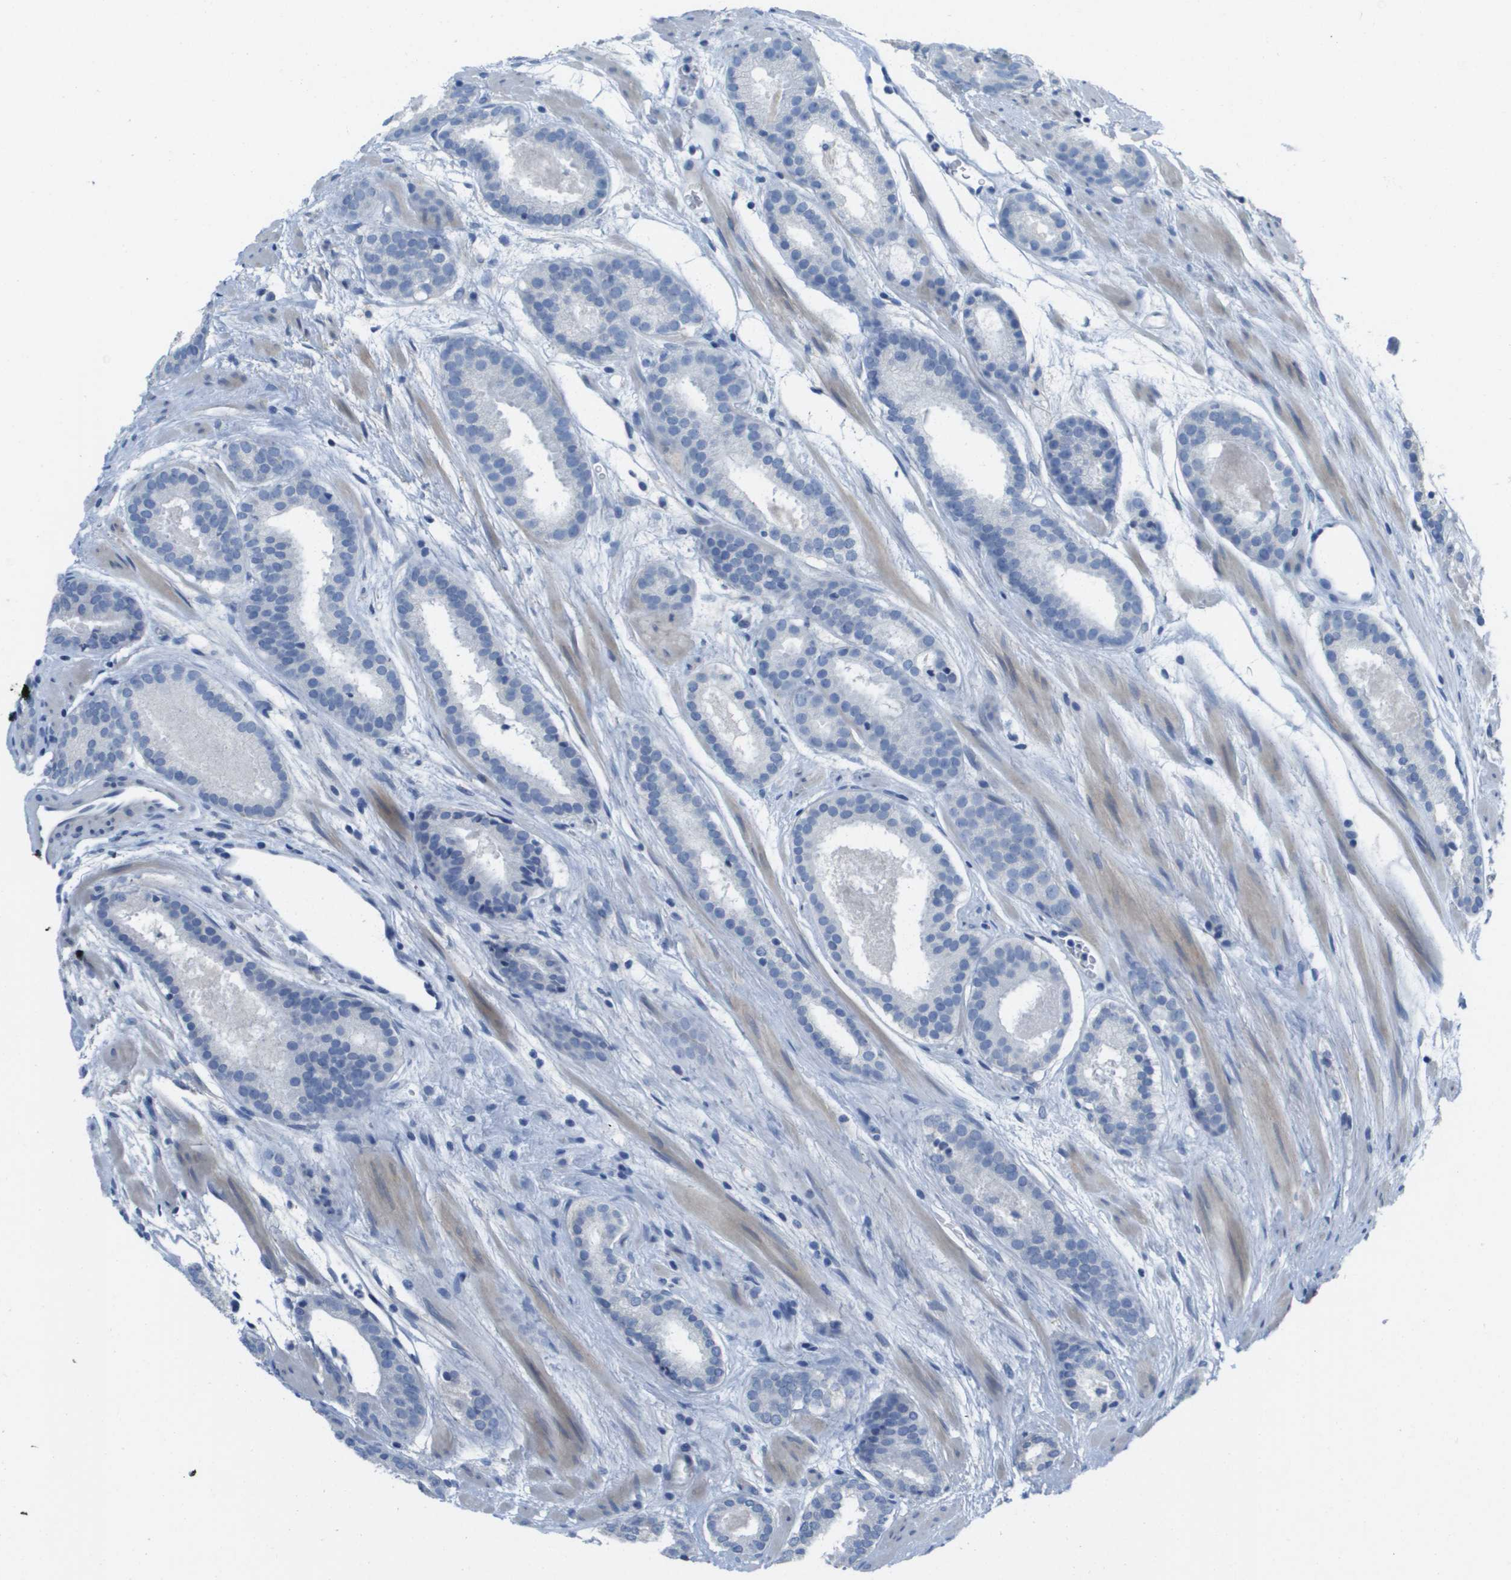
{"staining": {"intensity": "negative", "quantity": "none", "location": "none"}, "tissue": "prostate cancer", "cell_type": "Tumor cells", "image_type": "cancer", "snomed": [{"axis": "morphology", "description": "Adenocarcinoma, Low grade"}, {"axis": "topography", "description": "Prostate"}], "caption": "Human low-grade adenocarcinoma (prostate) stained for a protein using immunohistochemistry displays no staining in tumor cells.", "gene": "NCS1", "patient": {"sex": "male", "age": 69}}